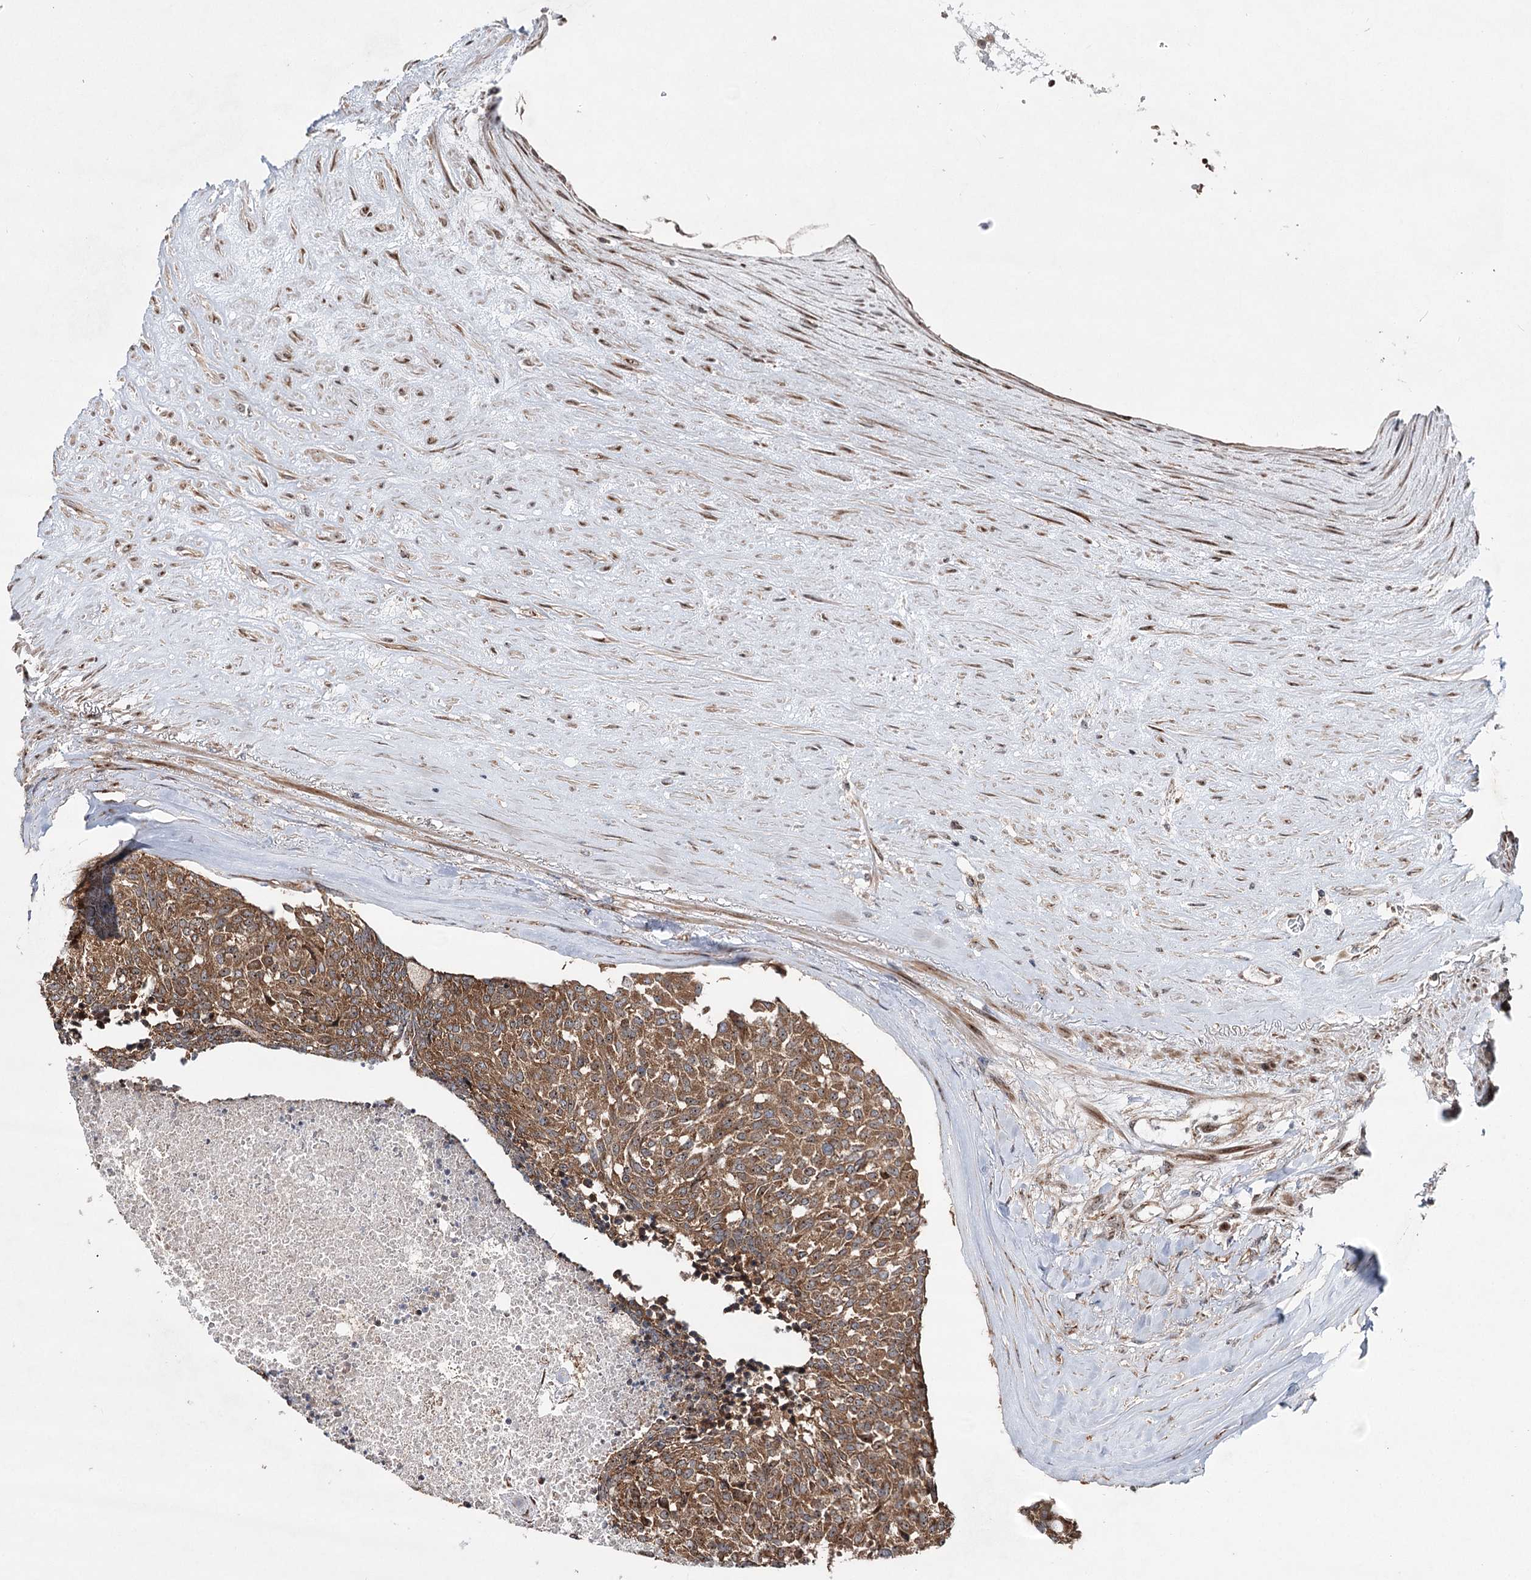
{"staining": {"intensity": "moderate", "quantity": ">75%", "location": "cytoplasmic/membranous"}, "tissue": "carcinoid", "cell_type": "Tumor cells", "image_type": "cancer", "snomed": [{"axis": "morphology", "description": "Carcinoid, malignant, NOS"}, {"axis": "topography", "description": "Pancreas"}], "caption": "Immunohistochemical staining of carcinoid exhibits medium levels of moderate cytoplasmic/membranous staining in about >75% of tumor cells.", "gene": "SERINC5", "patient": {"sex": "female", "age": 54}}